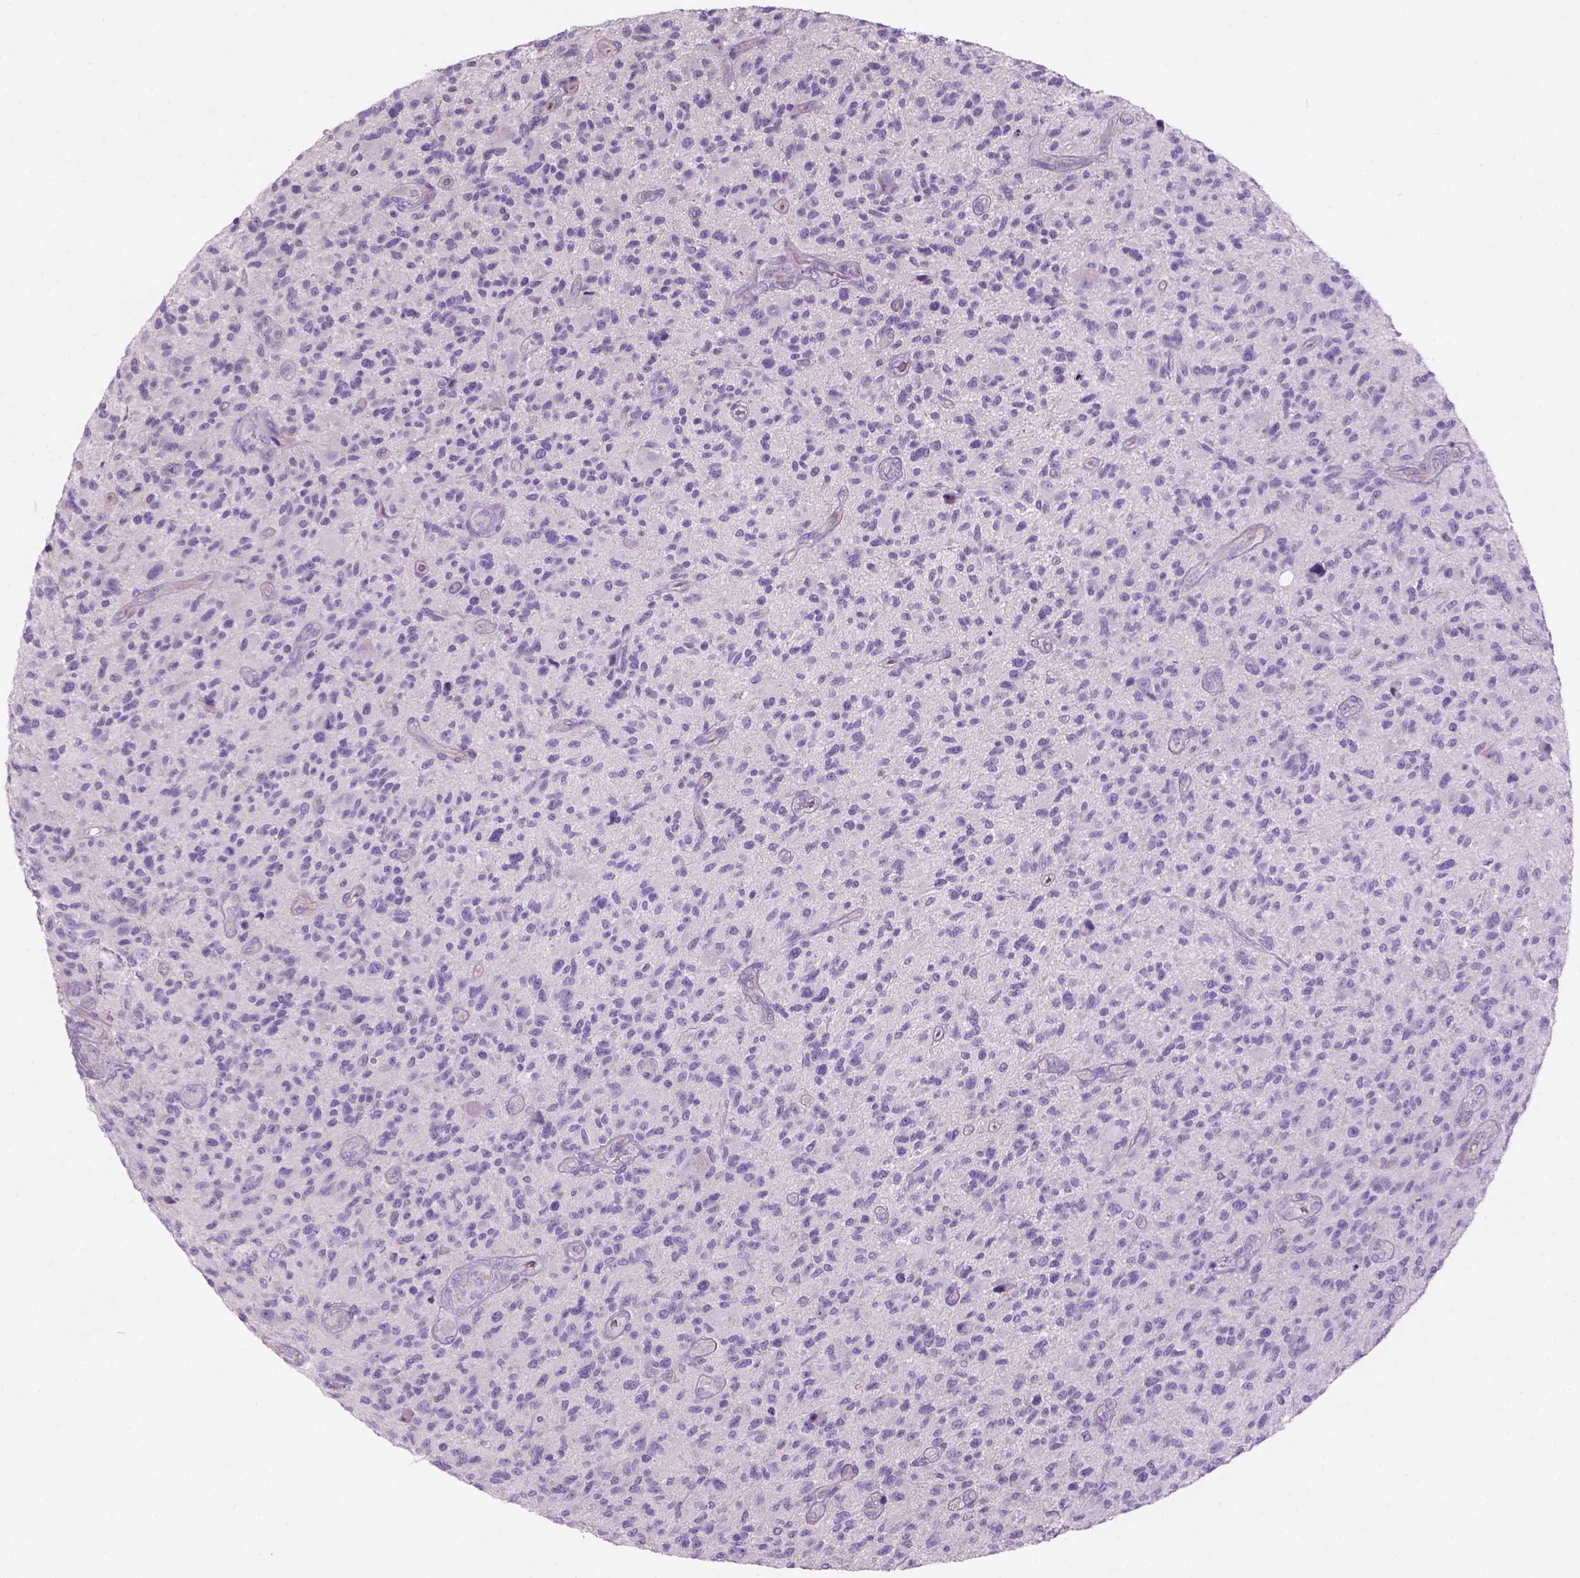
{"staining": {"intensity": "negative", "quantity": "none", "location": "none"}, "tissue": "glioma", "cell_type": "Tumor cells", "image_type": "cancer", "snomed": [{"axis": "morphology", "description": "Glioma, malignant, High grade"}, {"axis": "topography", "description": "Brain"}], "caption": "This is an immunohistochemistry (IHC) micrograph of malignant high-grade glioma. There is no positivity in tumor cells.", "gene": "CD84", "patient": {"sex": "male", "age": 47}}